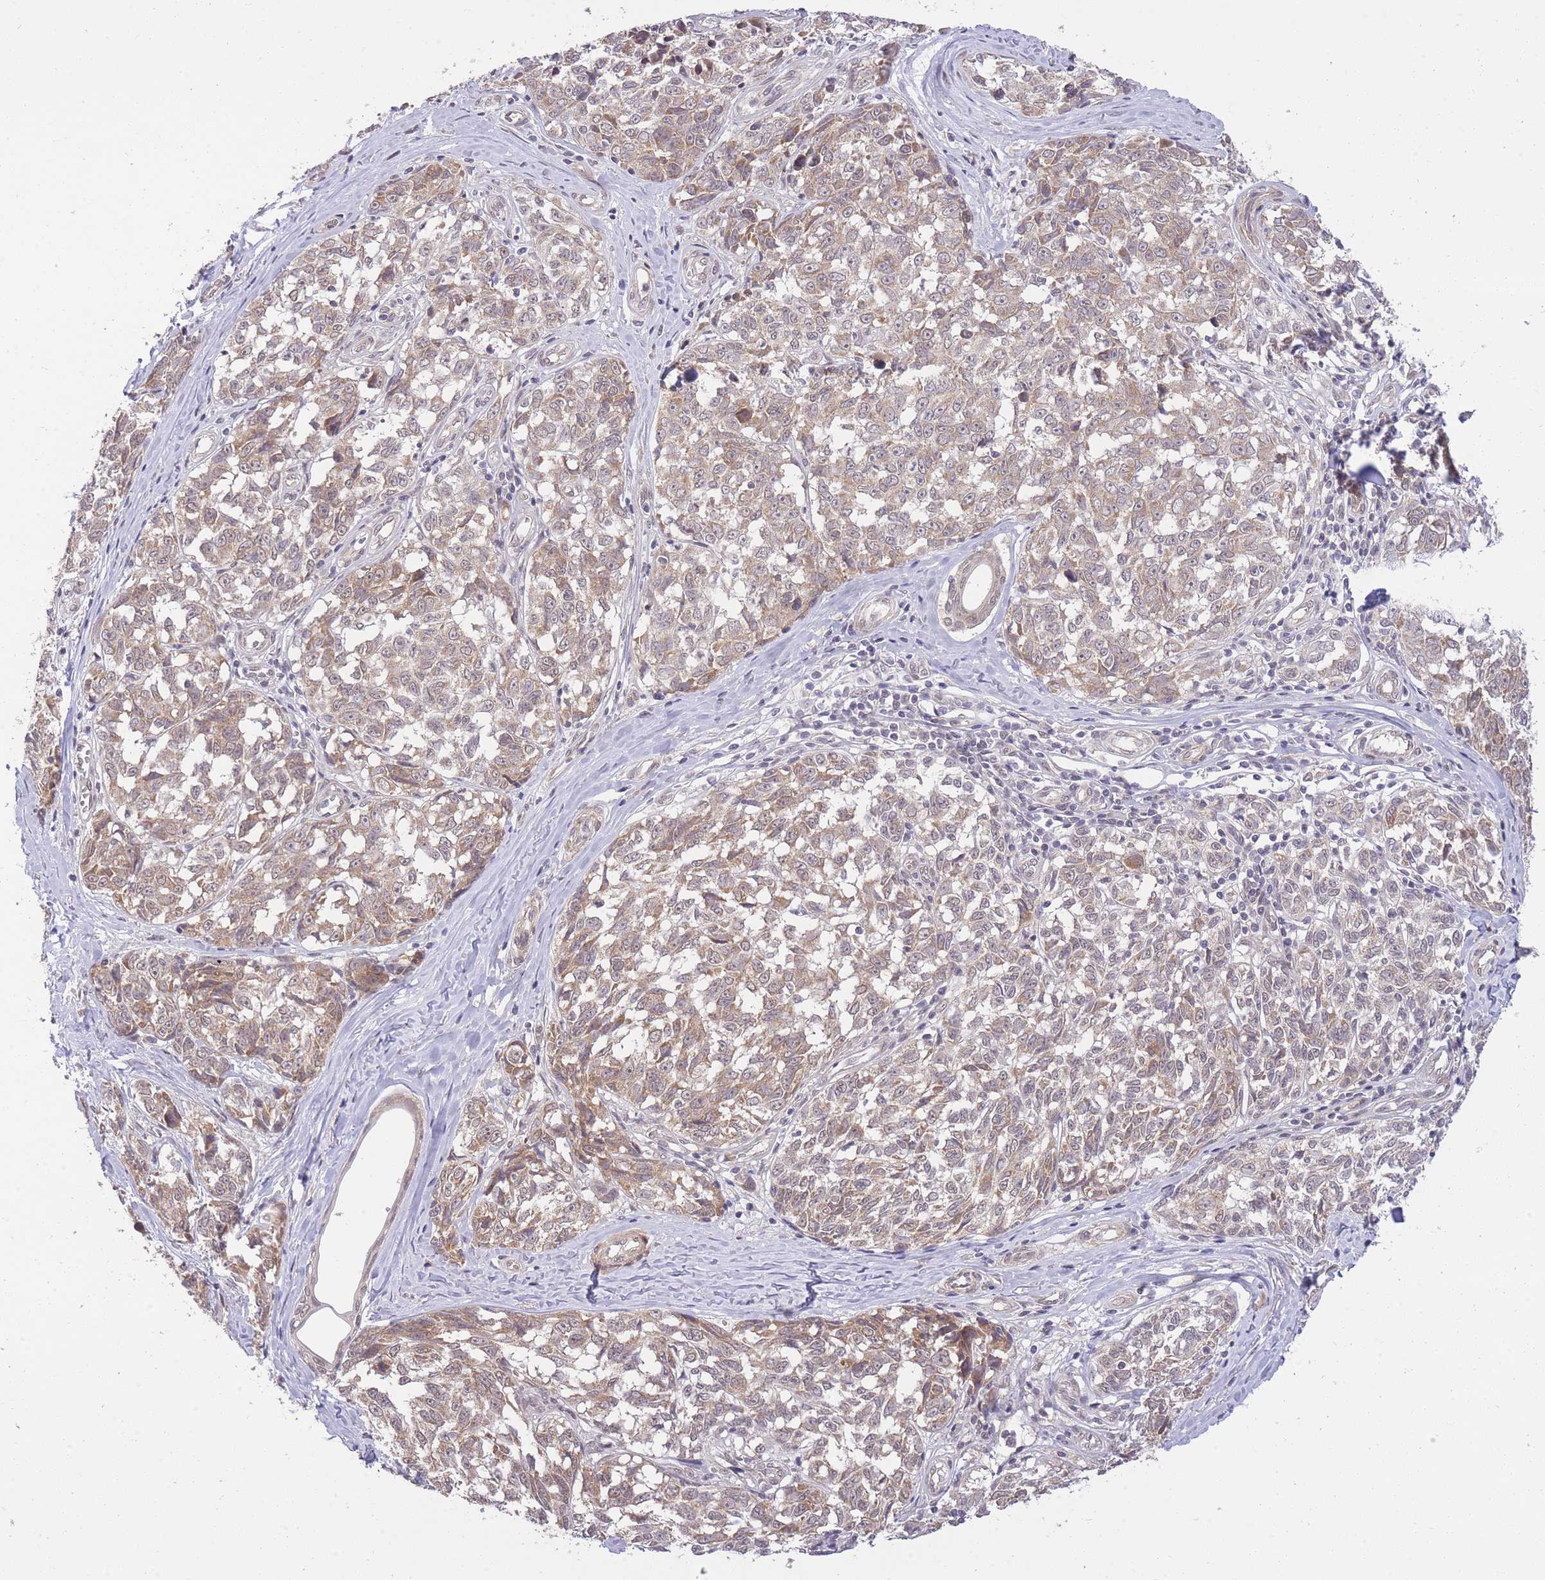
{"staining": {"intensity": "weak", "quantity": ">75%", "location": "cytoplasmic/membranous"}, "tissue": "melanoma", "cell_type": "Tumor cells", "image_type": "cancer", "snomed": [{"axis": "morphology", "description": "Normal tissue, NOS"}, {"axis": "morphology", "description": "Malignant melanoma, NOS"}, {"axis": "topography", "description": "Skin"}], "caption": "A brown stain highlights weak cytoplasmic/membranous expression of a protein in malignant melanoma tumor cells.", "gene": "ELOA2", "patient": {"sex": "female", "age": 64}}